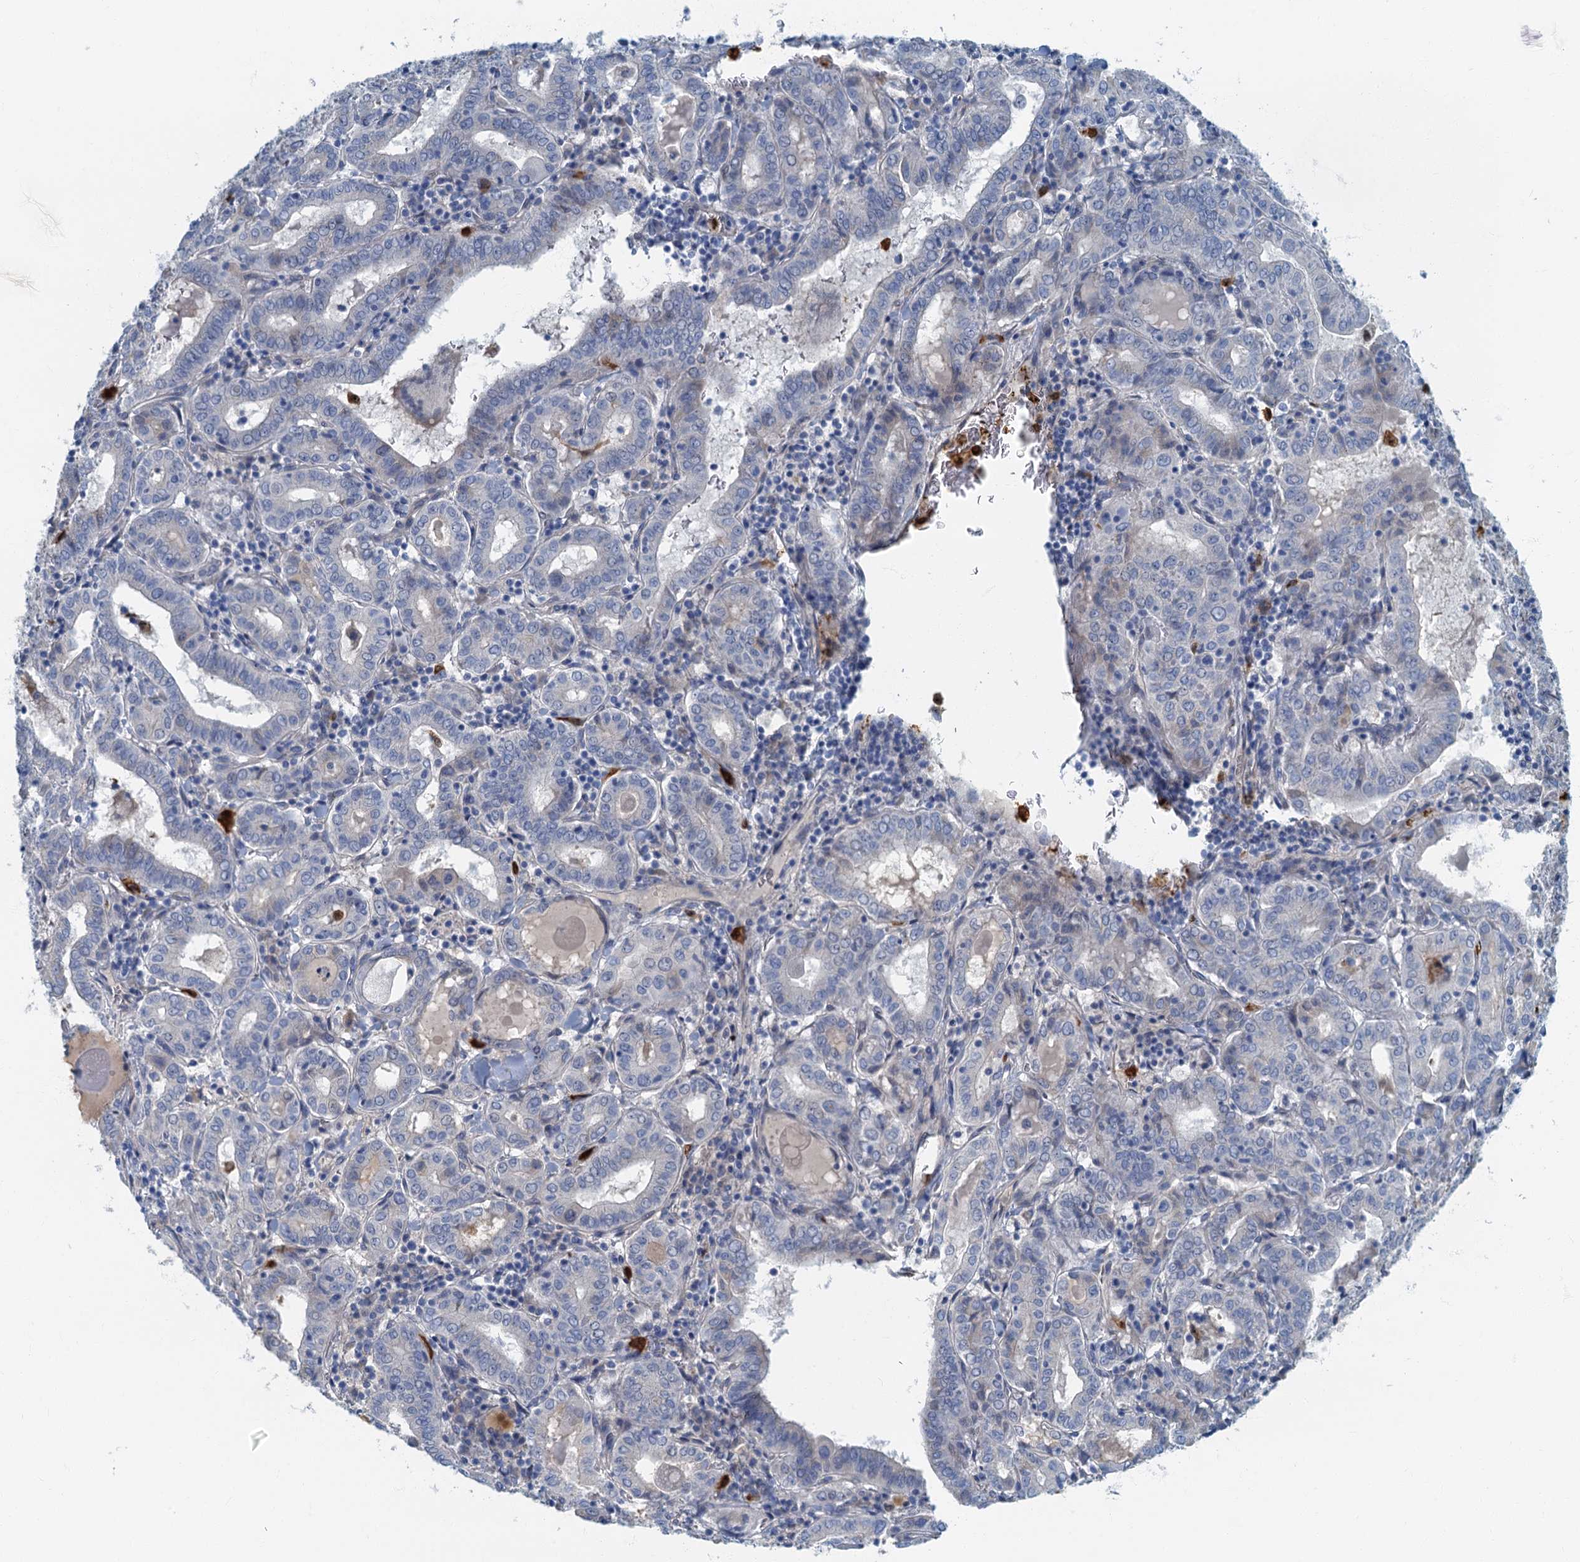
{"staining": {"intensity": "negative", "quantity": "none", "location": "none"}, "tissue": "thyroid cancer", "cell_type": "Tumor cells", "image_type": "cancer", "snomed": [{"axis": "morphology", "description": "Papillary adenocarcinoma, NOS"}, {"axis": "topography", "description": "Thyroid gland"}], "caption": "IHC micrograph of human thyroid cancer (papillary adenocarcinoma) stained for a protein (brown), which shows no positivity in tumor cells.", "gene": "ANKDD1A", "patient": {"sex": "female", "age": 72}}